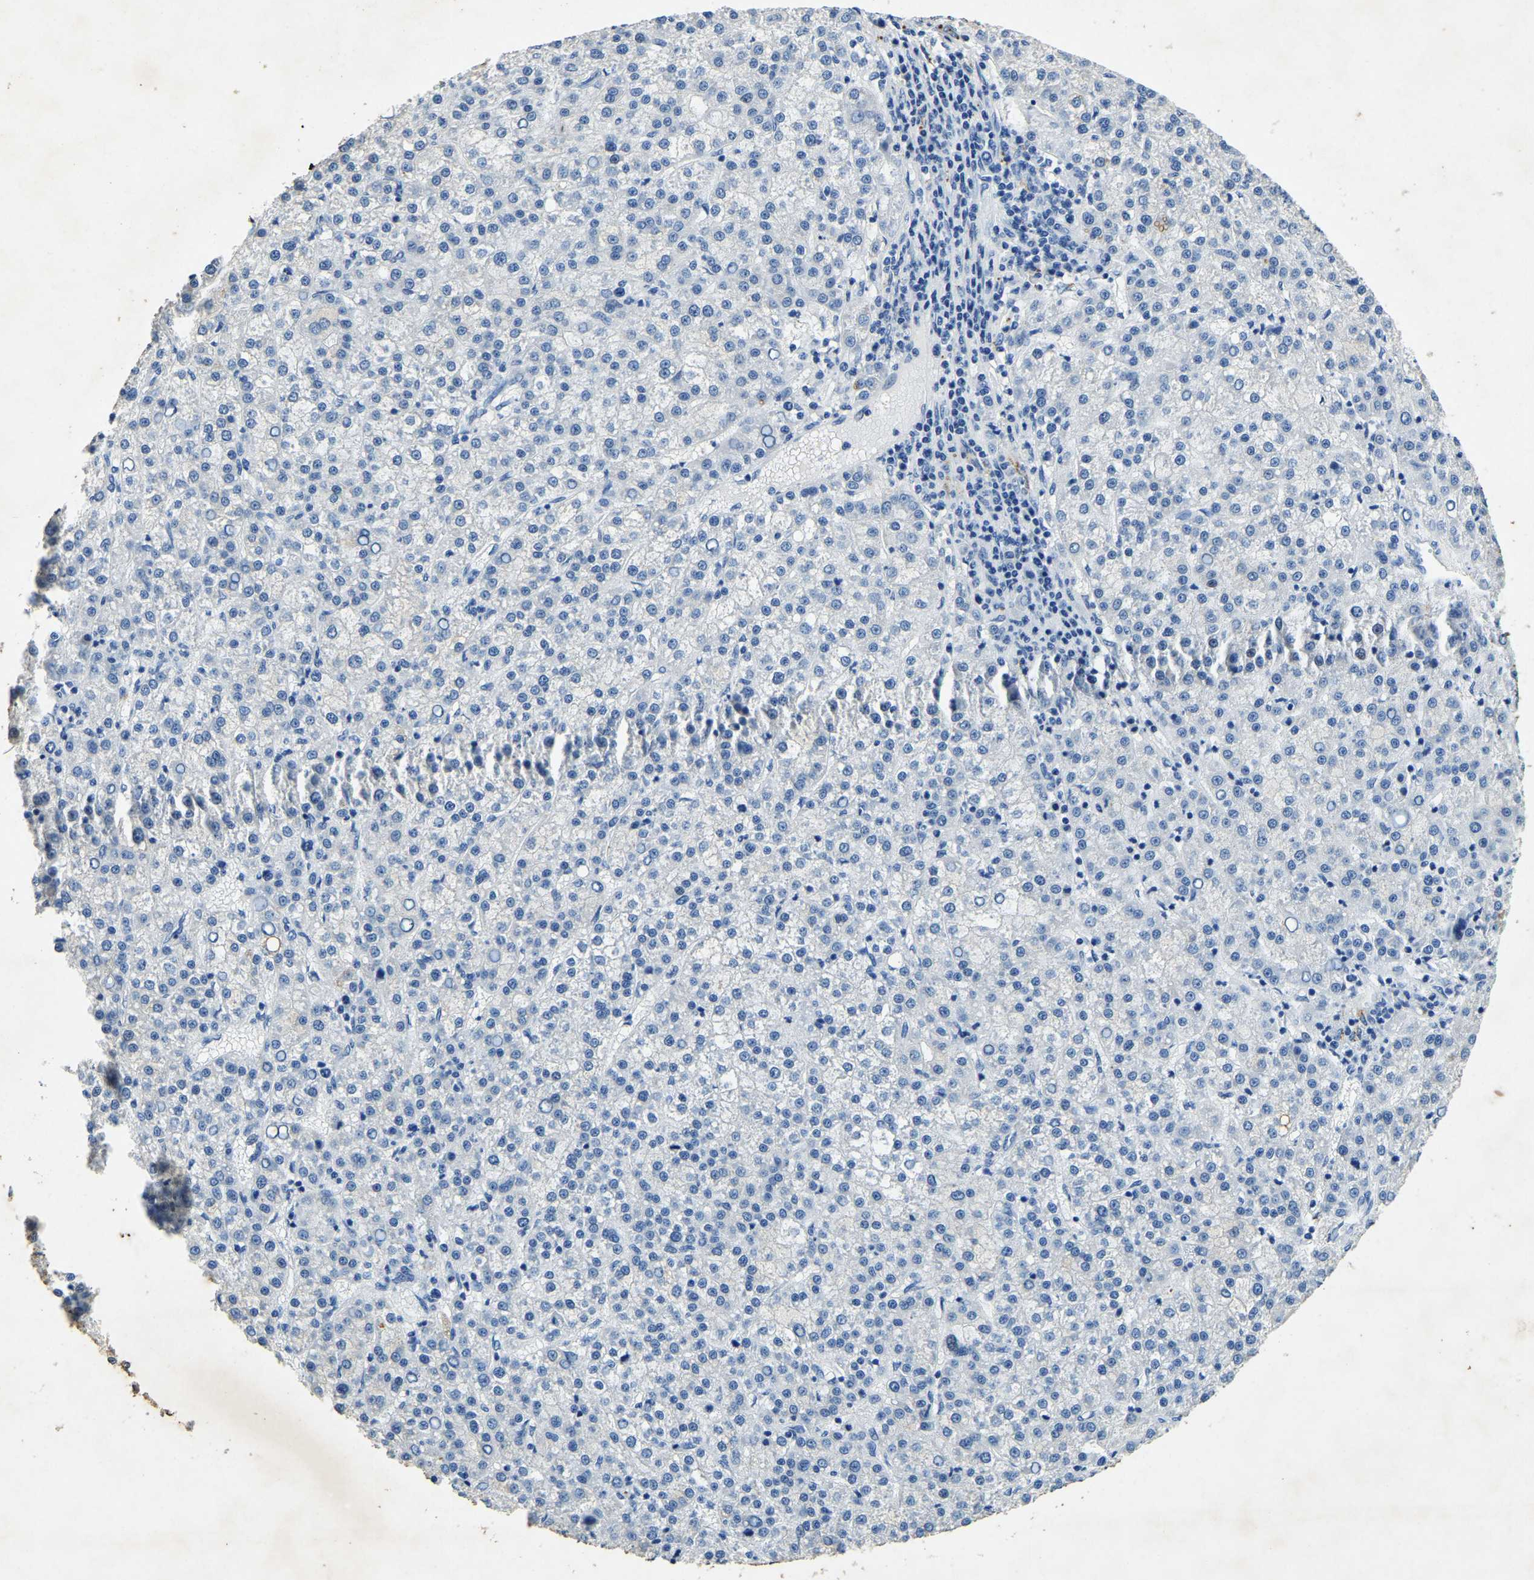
{"staining": {"intensity": "negative", "quantity": "none", "location": "none"}, "tissue": "liver cancer", "cell_type": "Tumor cells", "image_type": "cancer", "snomed": [{"axis": "morphology", "description": "Carcinoma, Hepatocellular, NOS"}, {"axis": "topography", "description": "Liver"}], "caption": "Tumor cells are negative for brown protein staining in liver hepatocellular carcinoma.", "gene": "UBN2", "patient": {"sex": "female", "age": 58}}